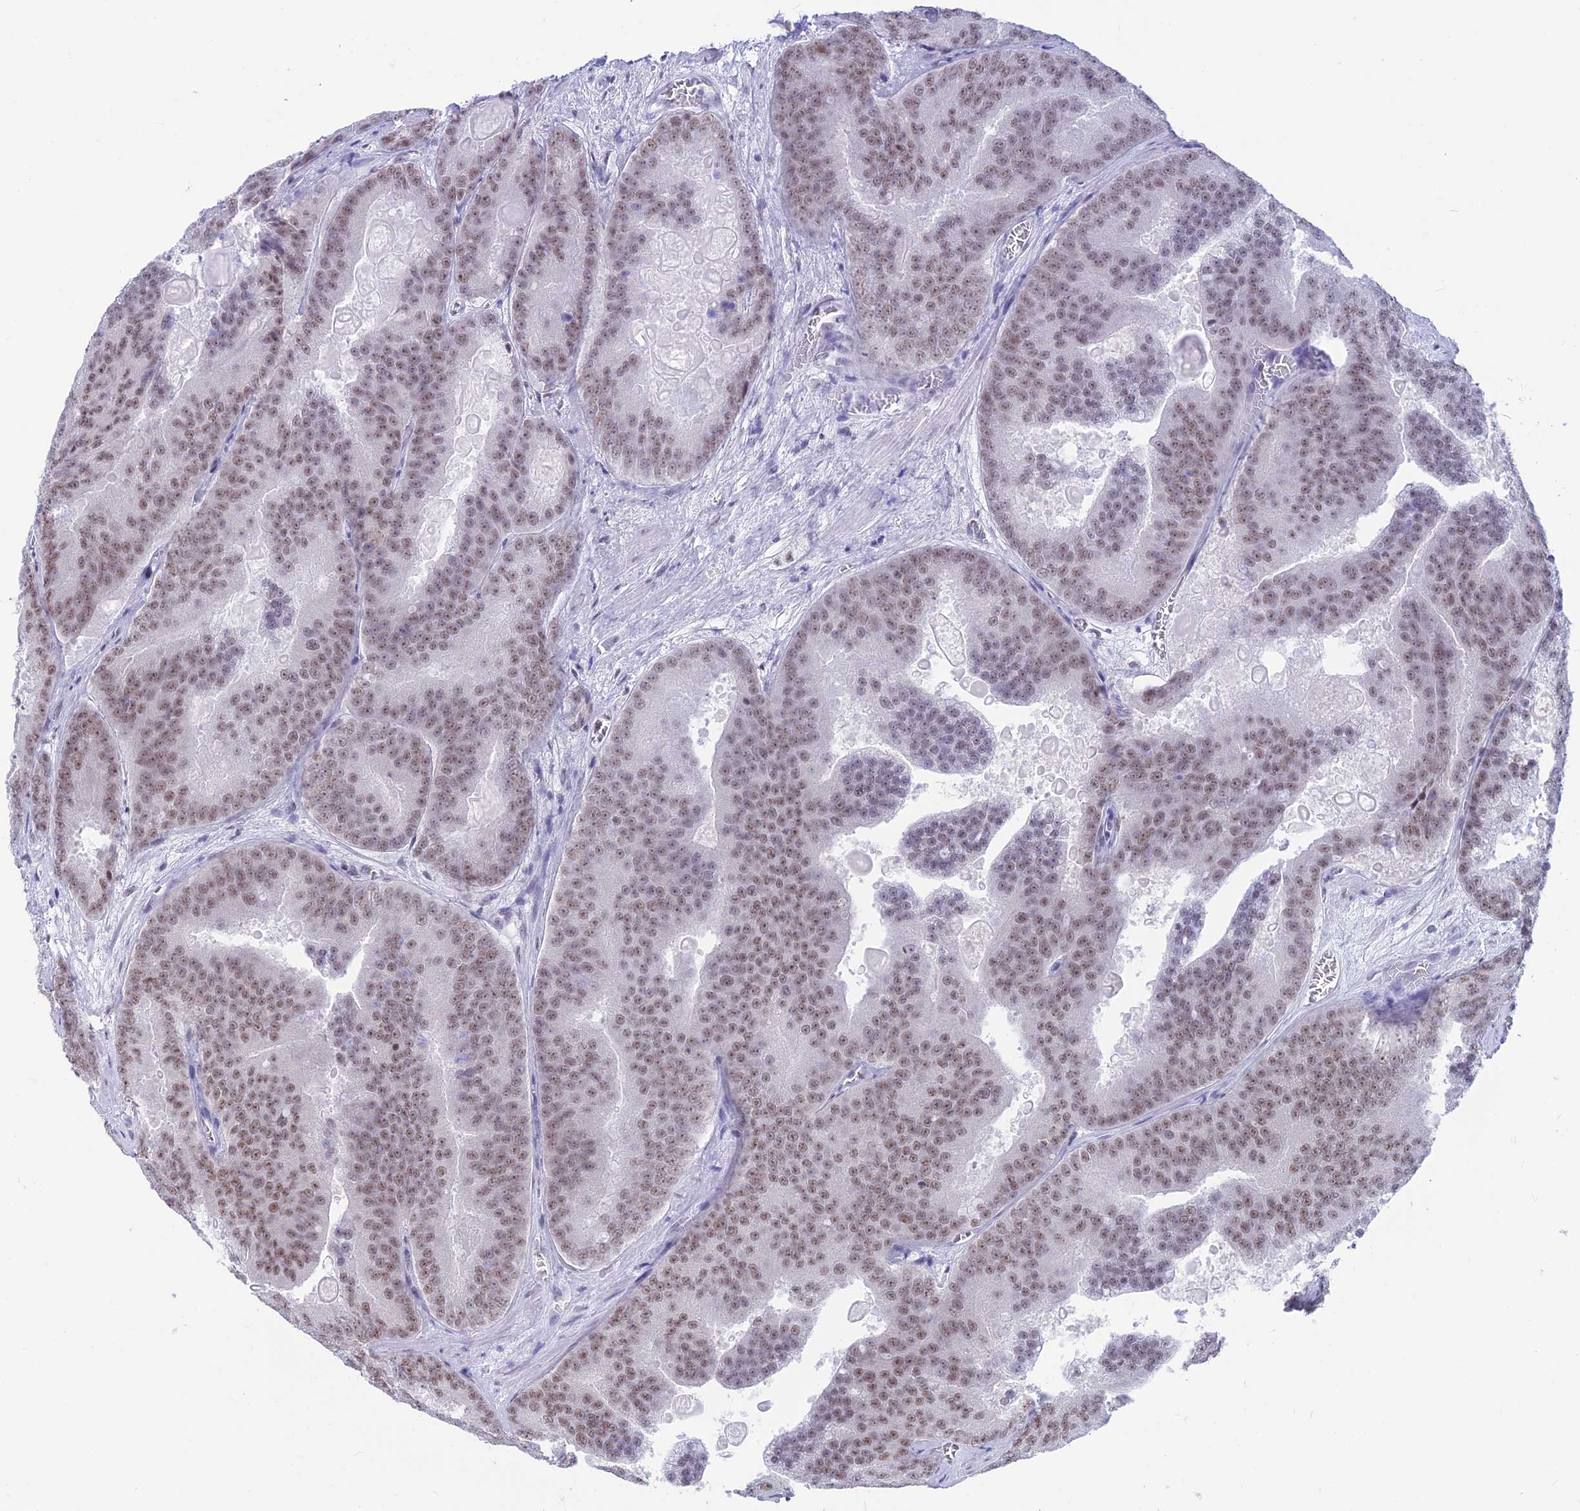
{"staining": {"intensity": "moderate", "quantity": ">75%", "location": "nuclear"}, "tissue": "prostate cancer", "cell_type": "Tumor cells", "image_type": "cancer", "snomed": [{"axis": "morphology", "description": "Adenocarcinoma, High grade"}, {"axis": "topography", "description": "Prostate"}], "caption": "Tumor cells demonstrate medium levels of moderate nuclear staining in about >75% of cells in prostate adenocarcinoma (high-grade).", "gene": "SRSF5", "patient": {"sex": "male", "age": 61}}